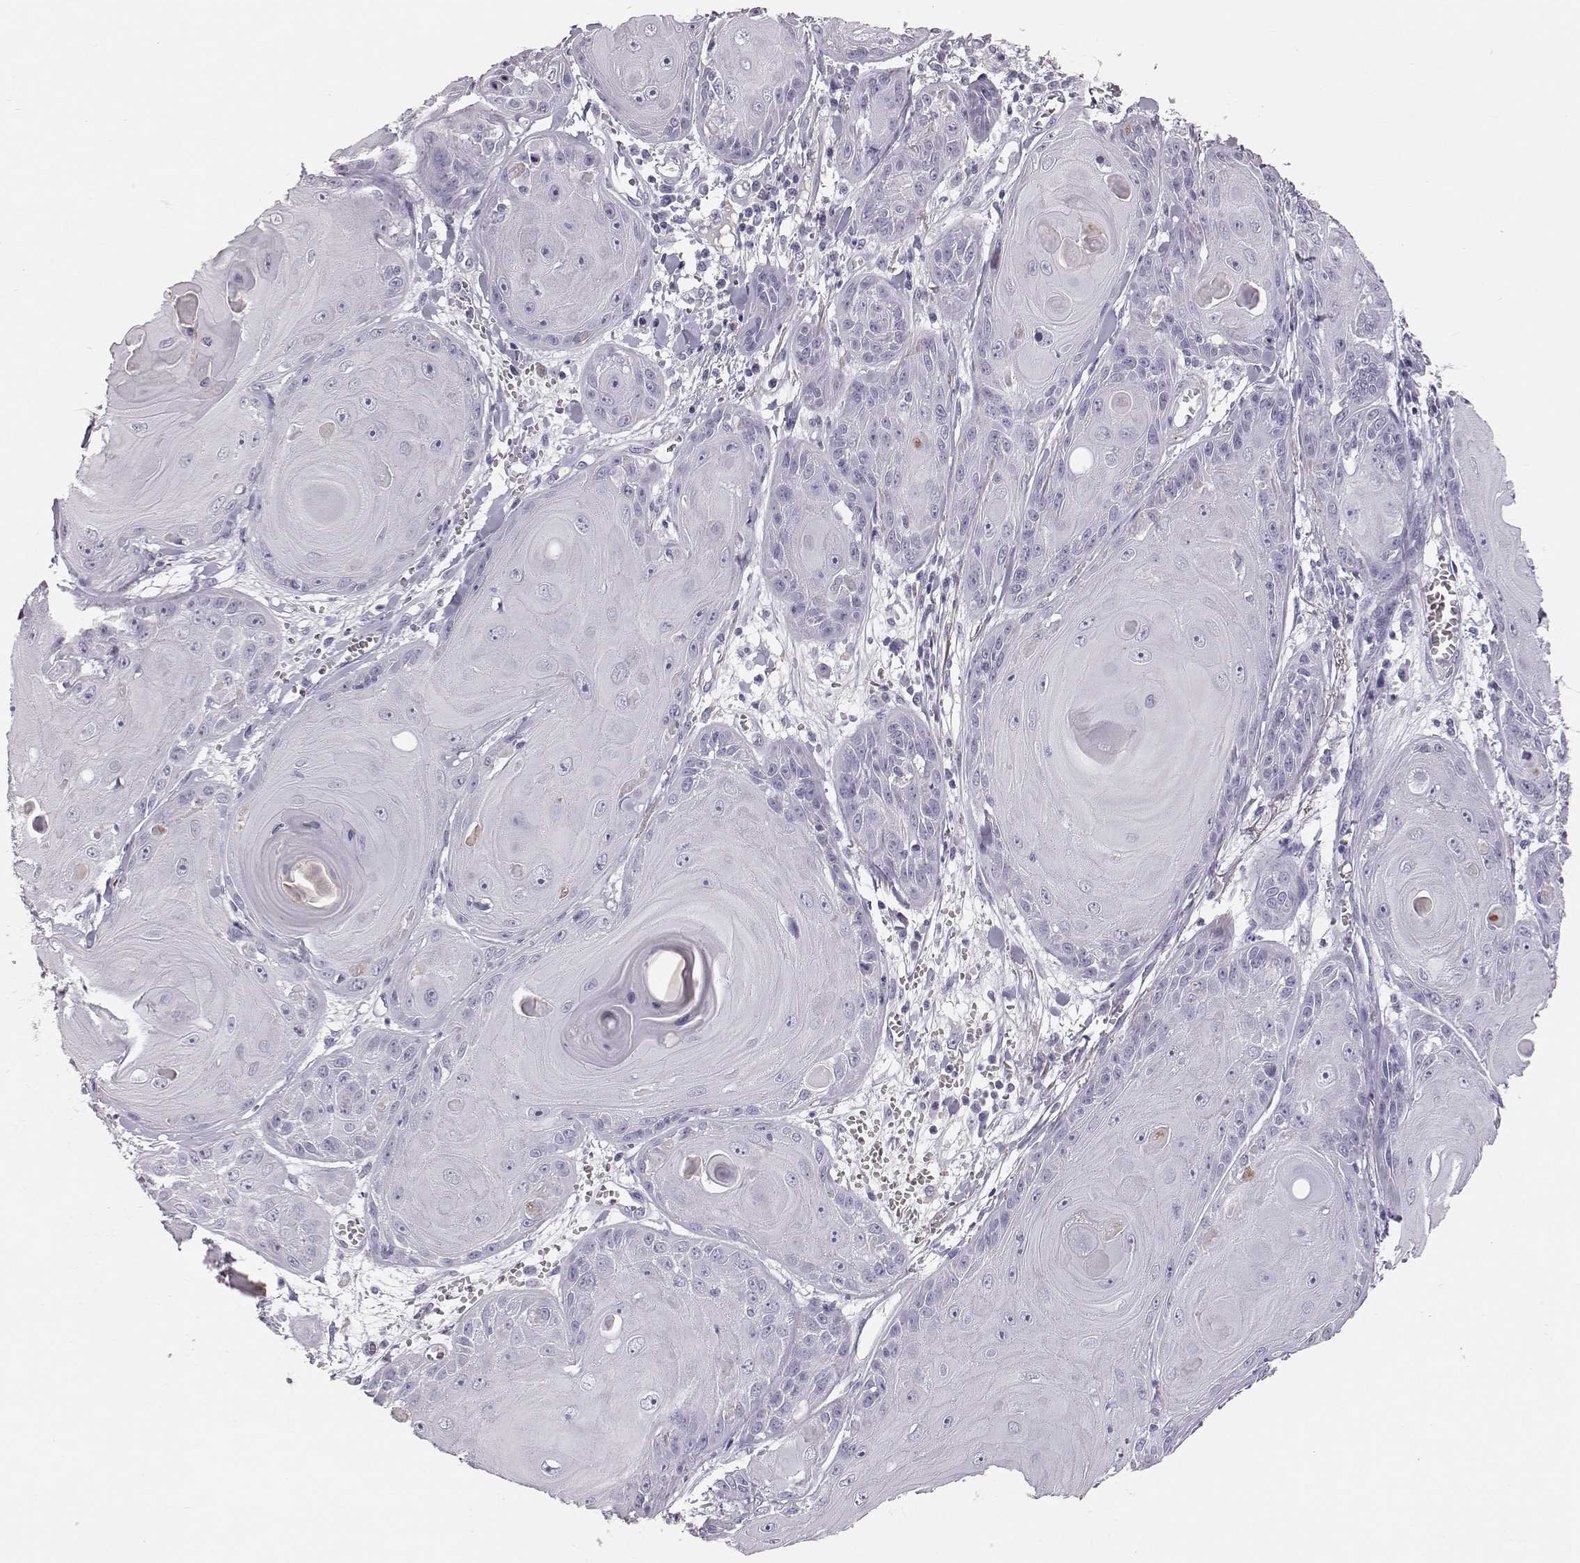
{"staining": {"intensity": "negative", "quantity": "none", "location": "none"}, "tissue": "skin cancer", "cell_type": "Tumor cells", "image_type": "cancer", "snomed": [{"axis": "morphology", "description": "Squamous cell carcinoma, NOS"}, {"axis": "topography", "description": "Skin"}, {"axis": "topography", "description": "Vulva"}], "caption": "The histopathology image reveals no significant expression in tumor cells of skin cancer (squamous cell carcinoma).", "gene": "KRTAP16-1", "patient": {"sex": "female", "age": 85}}